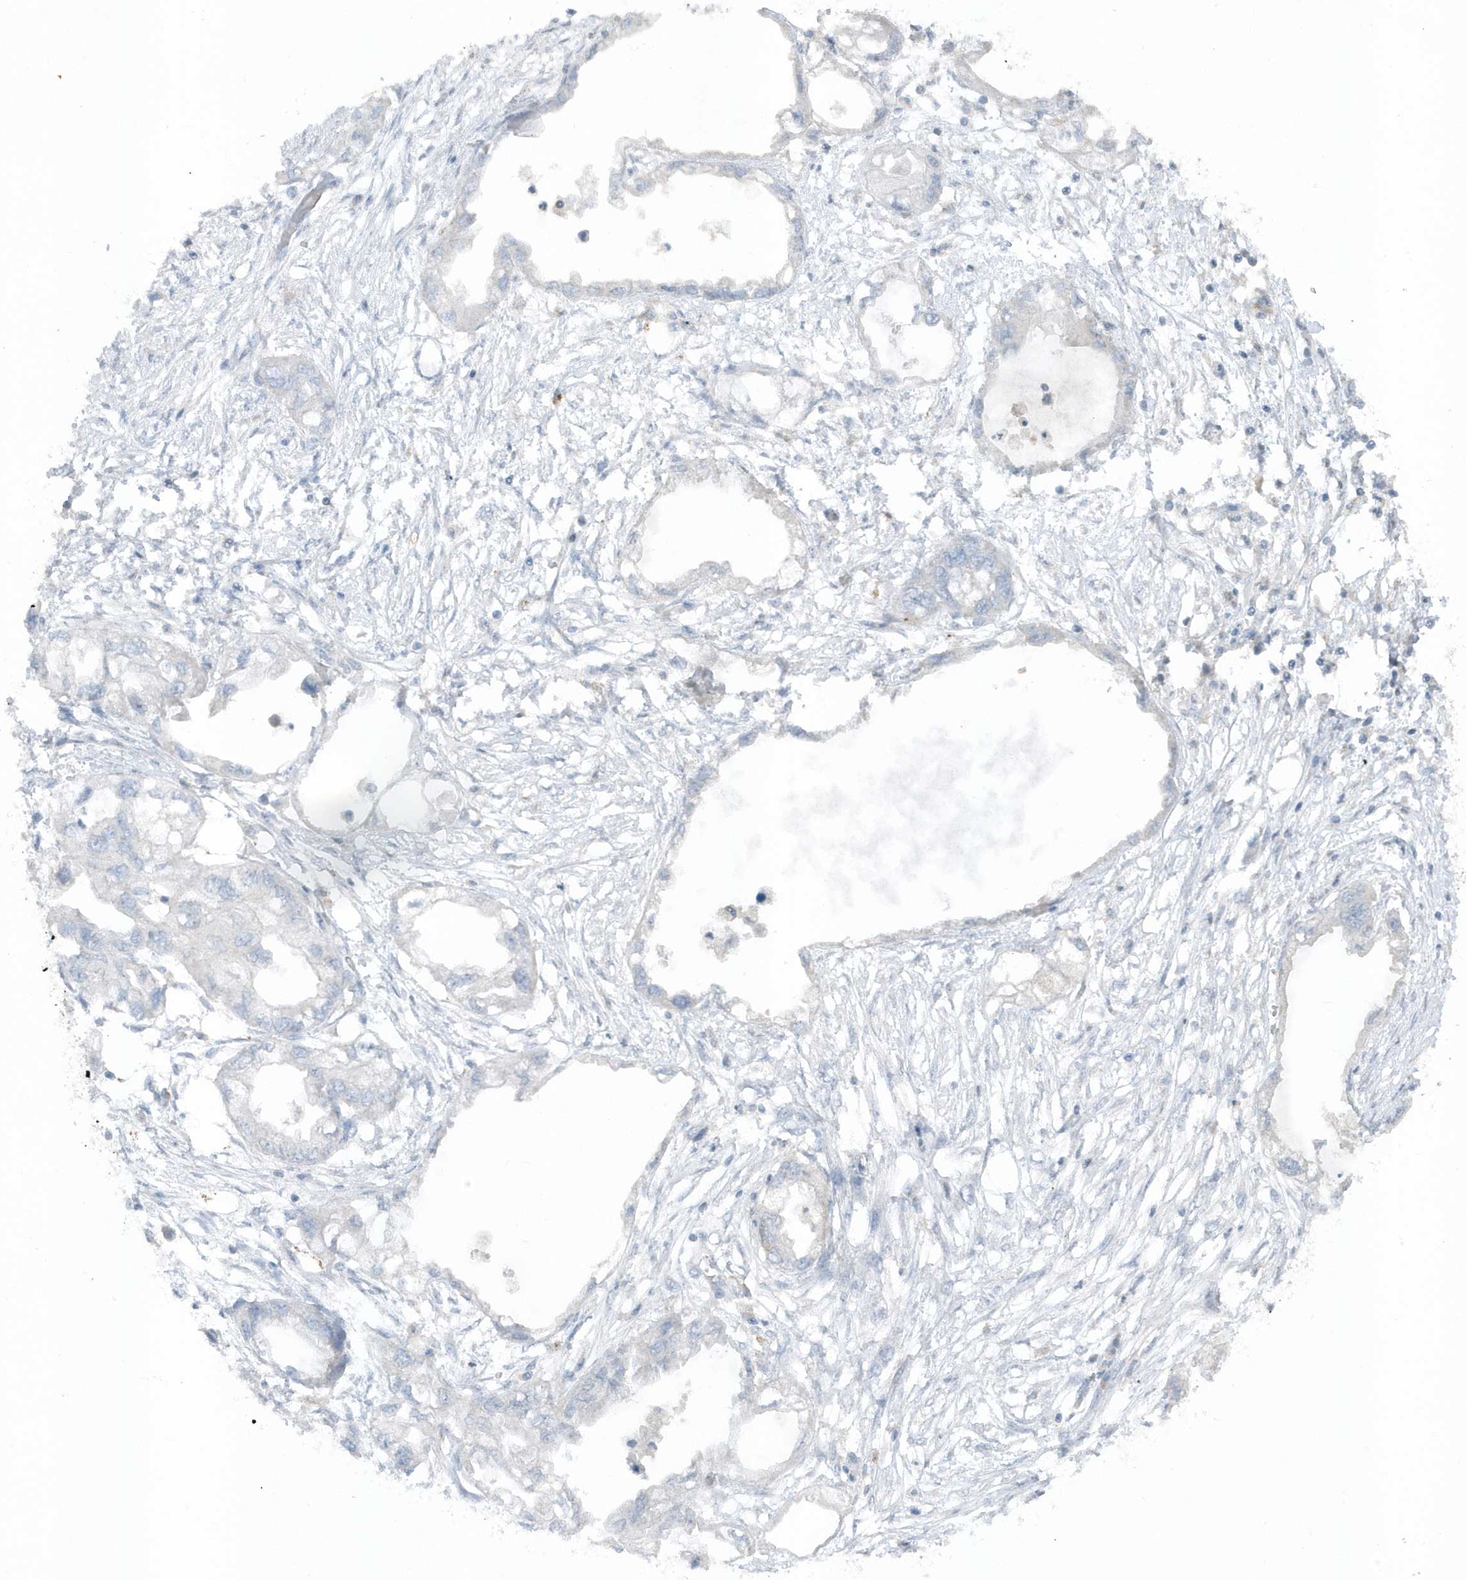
{"staining": {"intensity": "negative", "quantity": "none", "location": "none"}, "tissue": "endometrial cancer", "cell_type": "Tumor cells", "image_type": "cancer", "snomed": [{"axis": "morphology", "description": "Adenocarcinoma, NOS"}, {"axis": "morphology", "description": "Adenocarcinoma, metastatic, NOS"}, {"axis": "topography", "description": "Adipose tissue"}, {"axis": "topography", "description": "Endometrium"}], "caption": "Tumor cells show no significant protein expression in endometrial cancer (adenocarcinoma).", "gene": "ACTC1", "patient": {"sex": "female", "age": 67}}